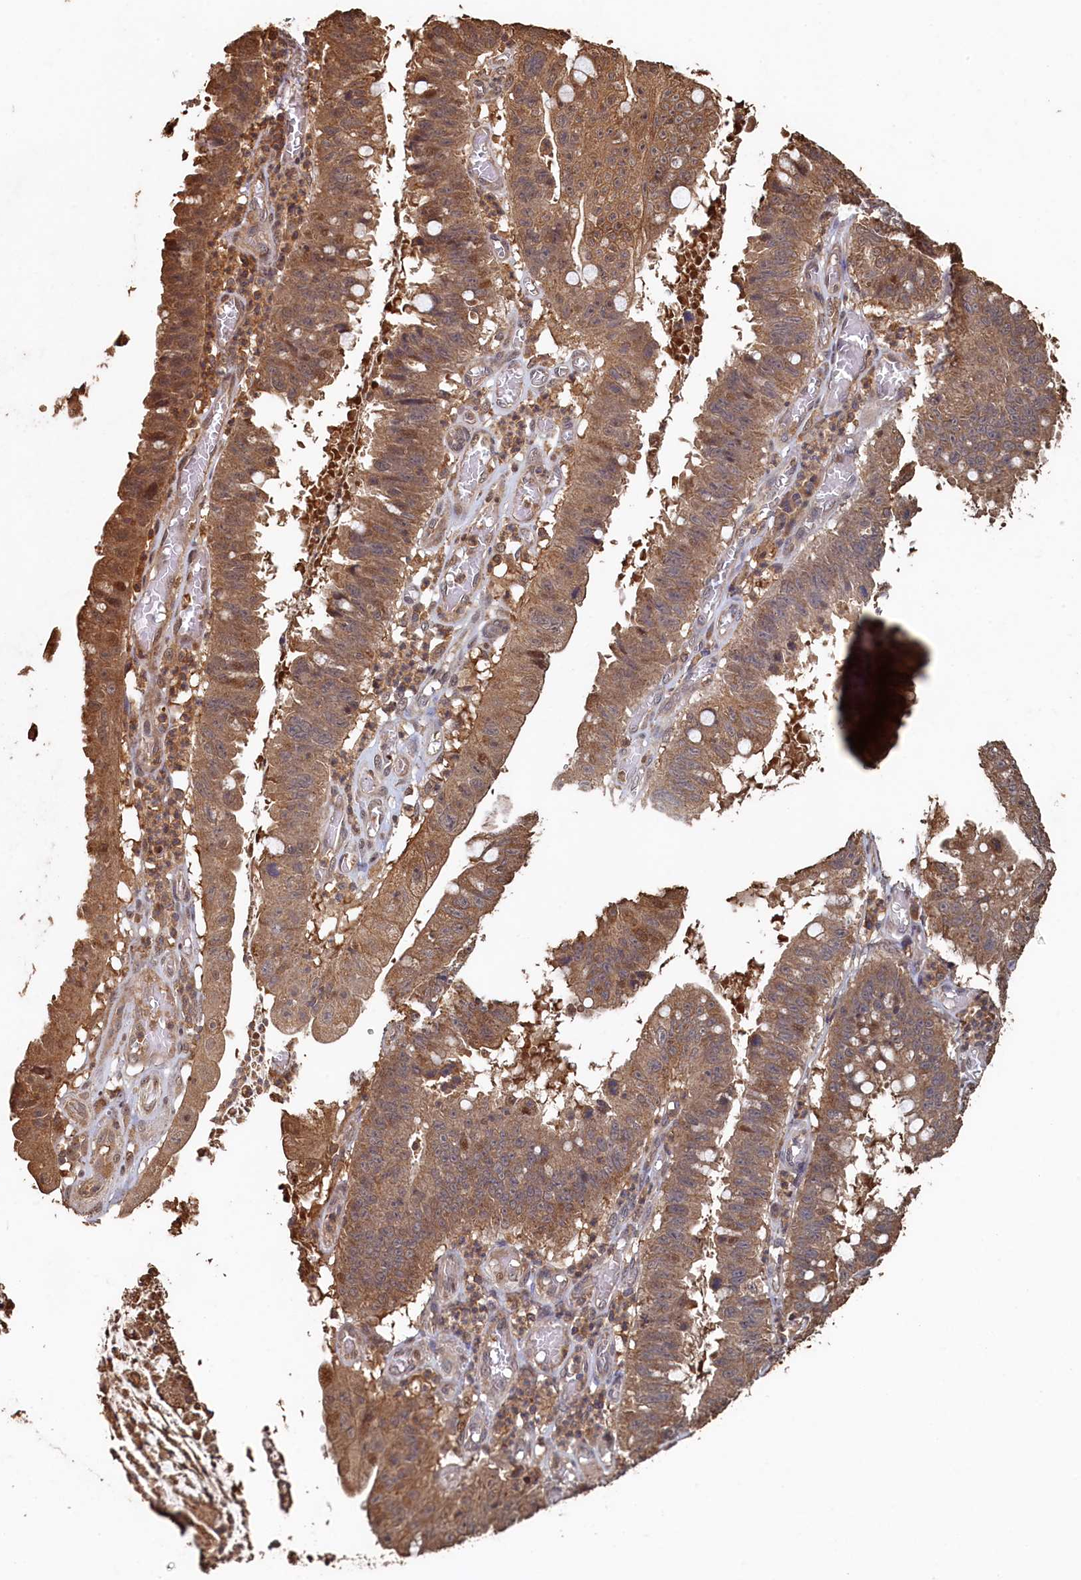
{"staining": {"intensity": "moderate", "quantity": ">75%", "location": "cytoplasmic/membranous"}, "tissue": "stomach cancer", "cell_type": "Tumor cells", "image_type": "cancer", "snomed": [{"axis": "morphology", "description": "Adenocarcinoma, NOS"}, {"axis": "topography", "description": "Stomach"}], "caption": "Stomach cancer stained with a protein marker displays moderate staining in tumor cells.", "gene": "PIGN", "patient": {"sex": "male", "age": 59}}